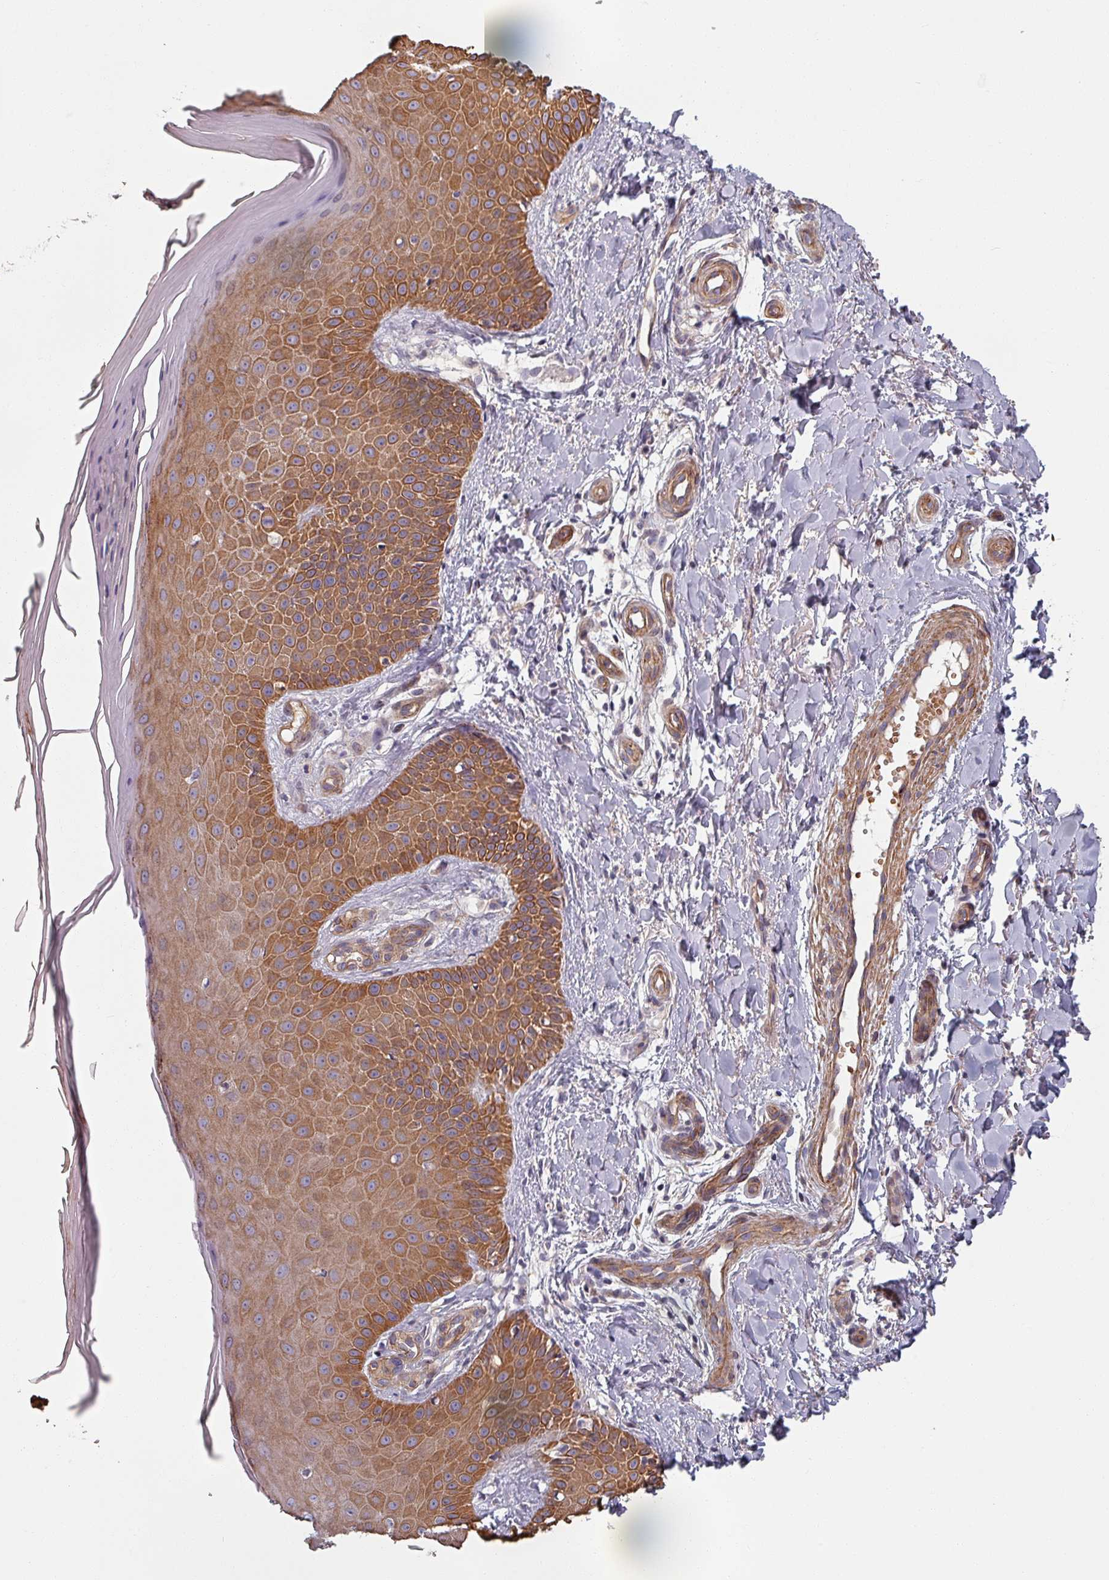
{"staining": {"intensity": "negative", "quantity": "none", "location": "none"}, "tissue": "skin", "cell_type": "Fibroblasts", "image_type": "normal", "snomed": [{"axis": "morphology", "description": "Normal tissue, NOS"}, {"axis": "topography", "description": "Skin"}], "caption": "IHC image of unremarkable skin: skin stained with DAB reveals no significant protein staining in fibroblasts.", "gene": "C4BPB", "patient": {"sex": "male", "age": 81}}